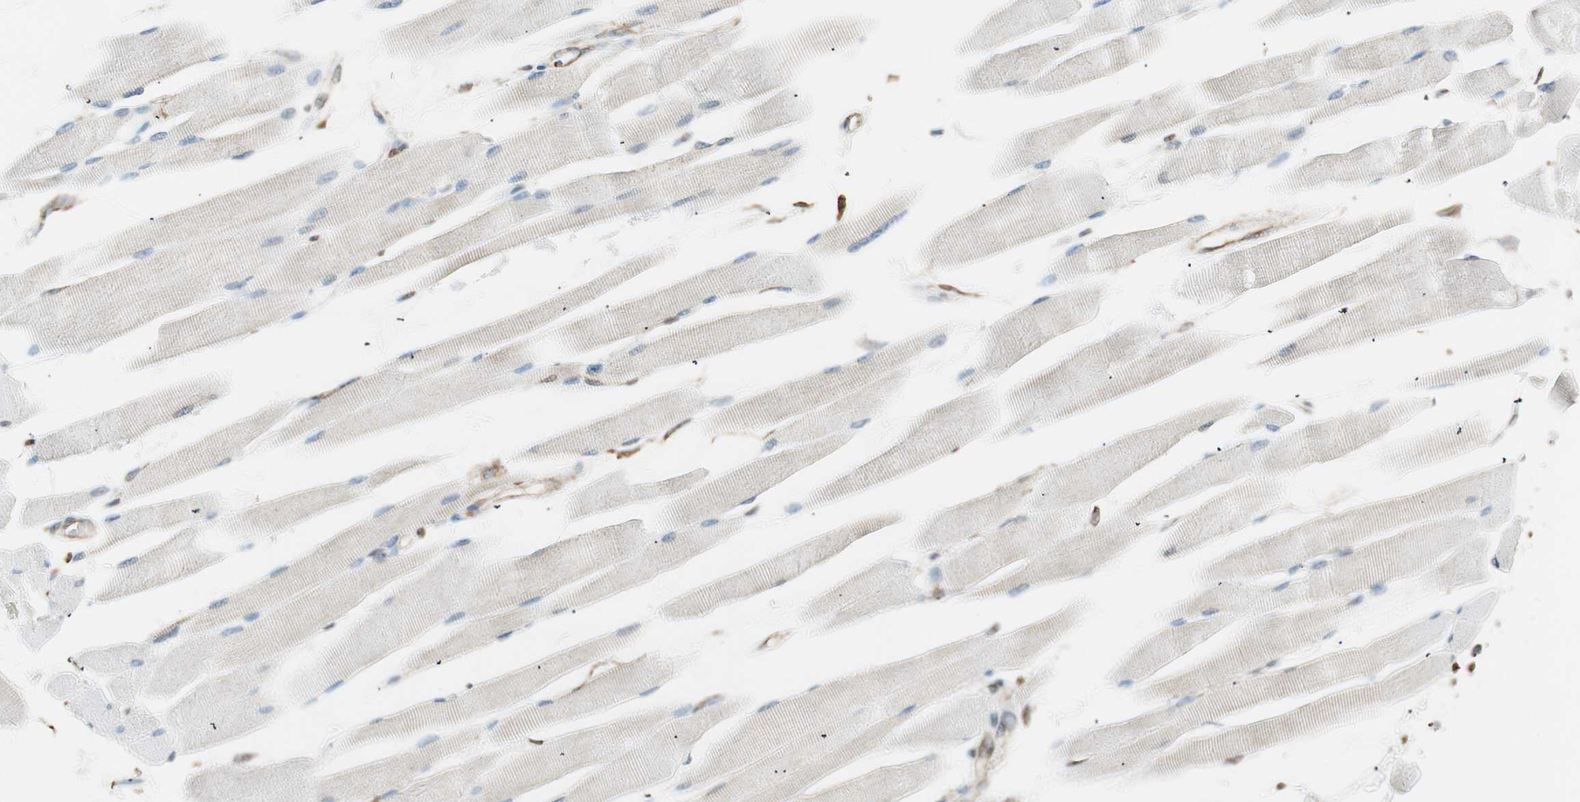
{"staining": {"intensity": "negative", "quantity": "none", "location": "none"}, "tissue": "skeletal muscle", "cell_type": "Myocytes", "image_type": "normal", "snomed": [{"axis": "morphology", "description": "Normal tissue, NOS"}, {"axis": "topography", "description": "Skeletal muscle"}, {"axis": "topography", "description": "Peripheral nerve tissue"}], "caption": "A micrograph of skeletal muscle stained for a protein reveals no brown staining in myocytes. Brightfield microscopy of immunohistochemistry (IHC) stained with DAB (3,3'-diaminobenzidine) (brown) and hematoxylin (blue), captured at high magnification.", "gene": "PRKCSH", "patient": {"sex": "female", "age": 84}}